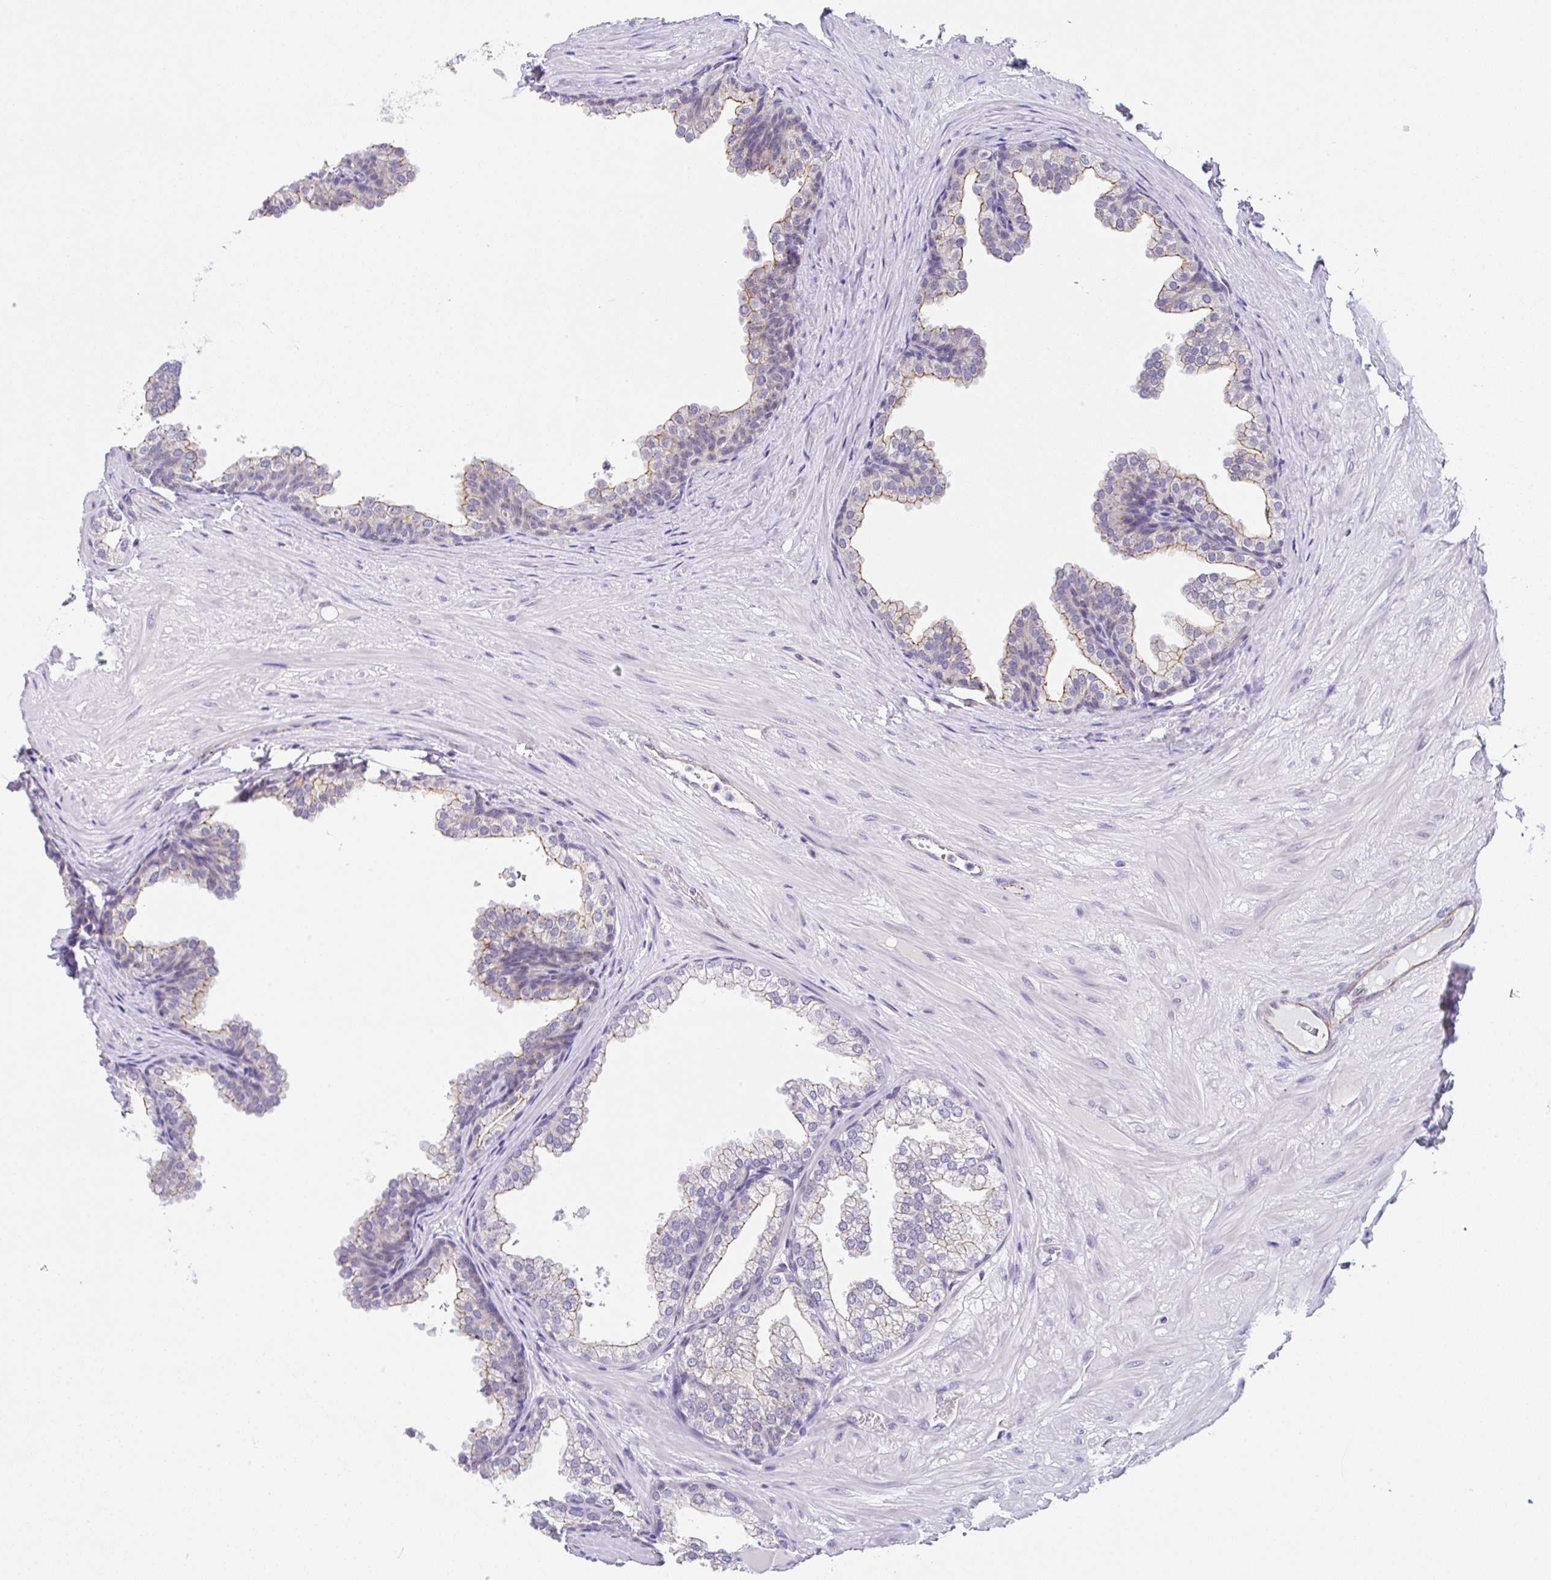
{"staining": {"intensity": "moderate", "quantity": "25%-75%", "location": "cytoplasmic/membranous"}, "tissue": "prostate", "cell_type": "Glandular cells", "image_type": "normal", "snomed": [{"axis": "morphology", "description": "Normal tissue, NOS"}, {"axis": "topography", "description": "Prostate"}], "caption": "Immunohistochemical staining of normal prostate shows medium levels of moderate cytoplasmic/membranous positivity in approximately 25%-75% of glandular cells. (Brightfield microscopy of DAB IHC at high magnification).", "gene": "CGNL1", "patient": {"sex": "male", "age": 37}}